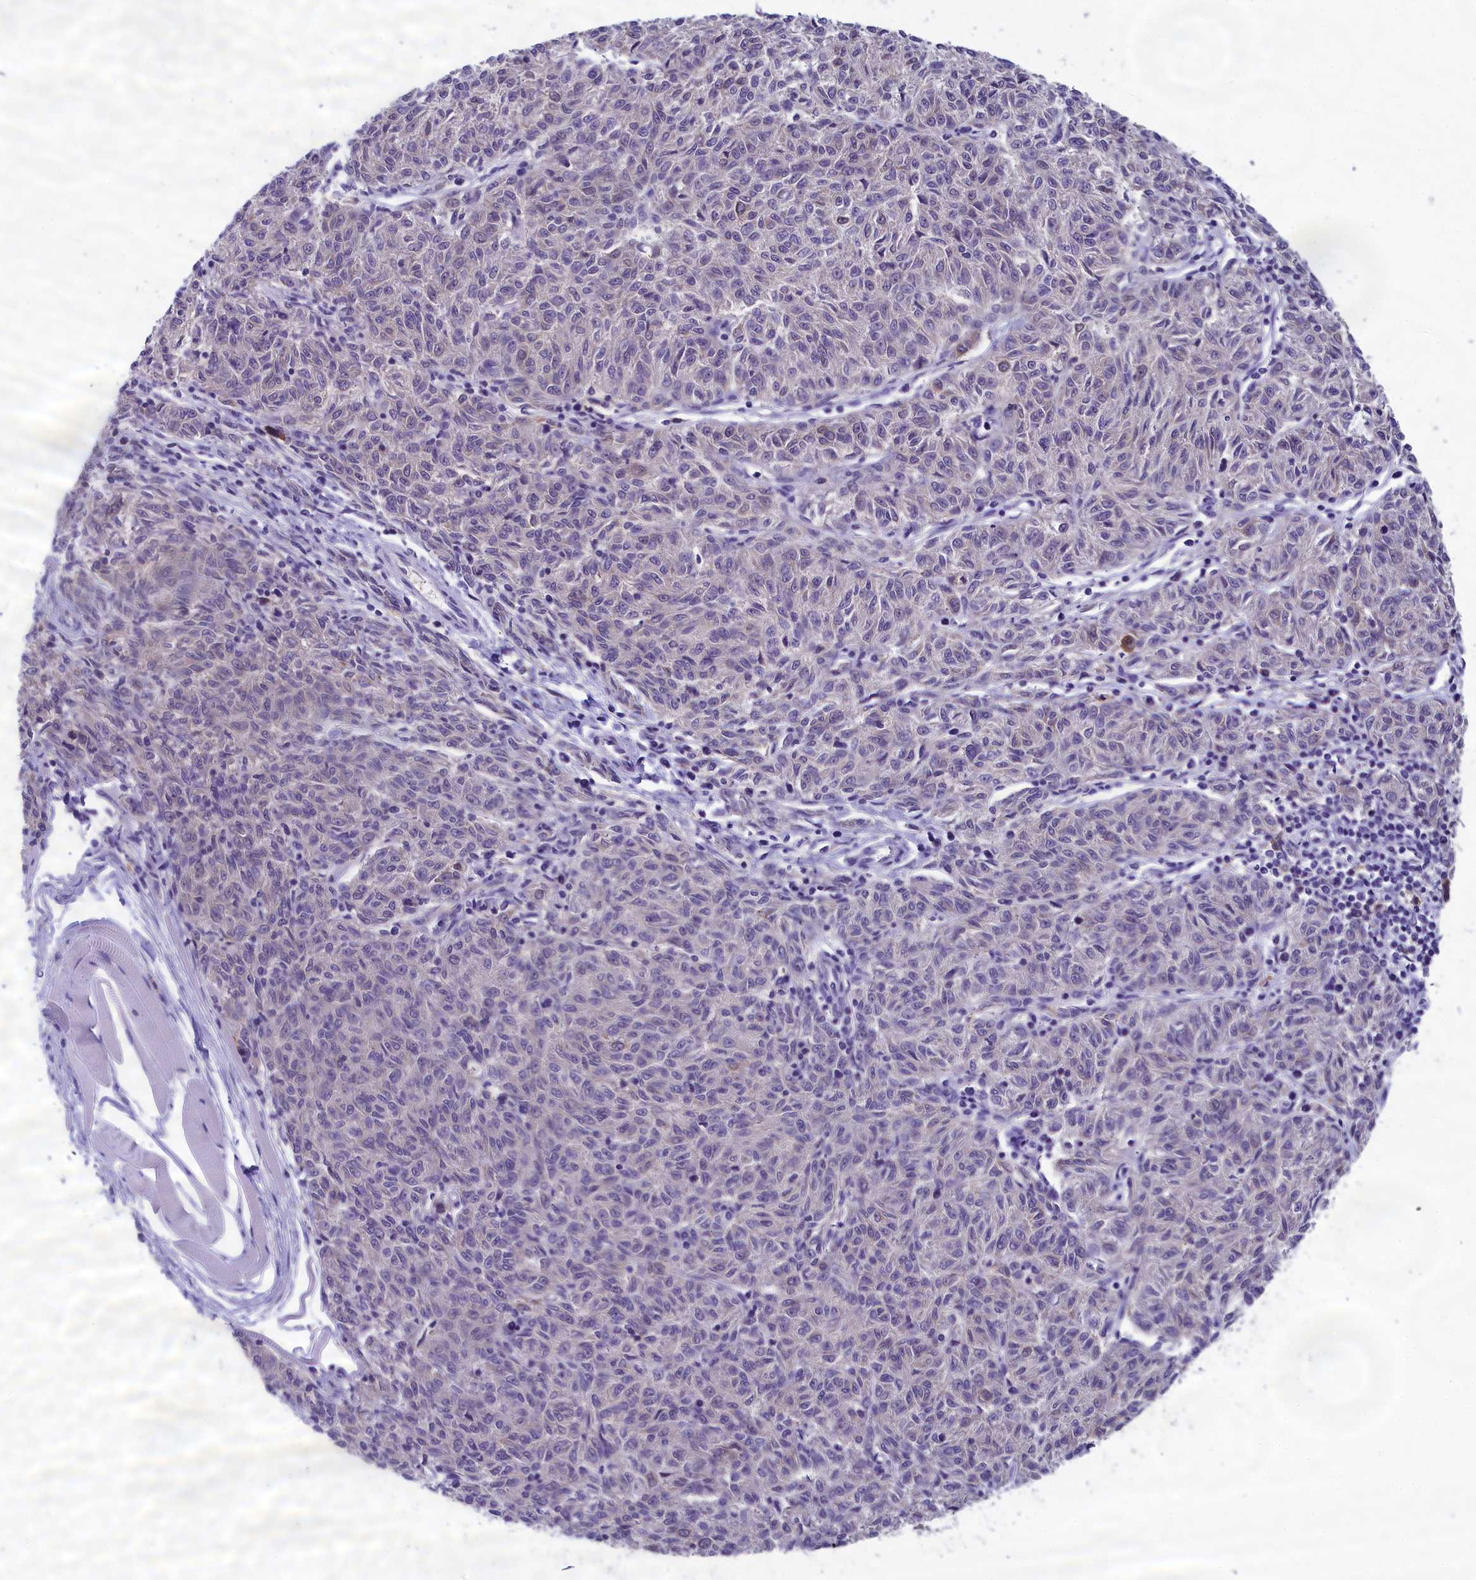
{"staining": {"intensity": "weak", "quantity": "<25%", "location": "cytoplasmic/membranous"}, "tissue": "melanoma", "cell_type": "Tumor cells", "image_type": "cancer", "snomed": [{"axis": "morphology", "description": "Malignant melanoma, NOS"}, {"axis": "topography", "description": "Skin"}], "caption": "A histopathology image of melanoma stained for a protein exhibits no brown staining in tumor cells.", "gene": "ABCC8", "patient": {"sex": "female", "age": 72}}